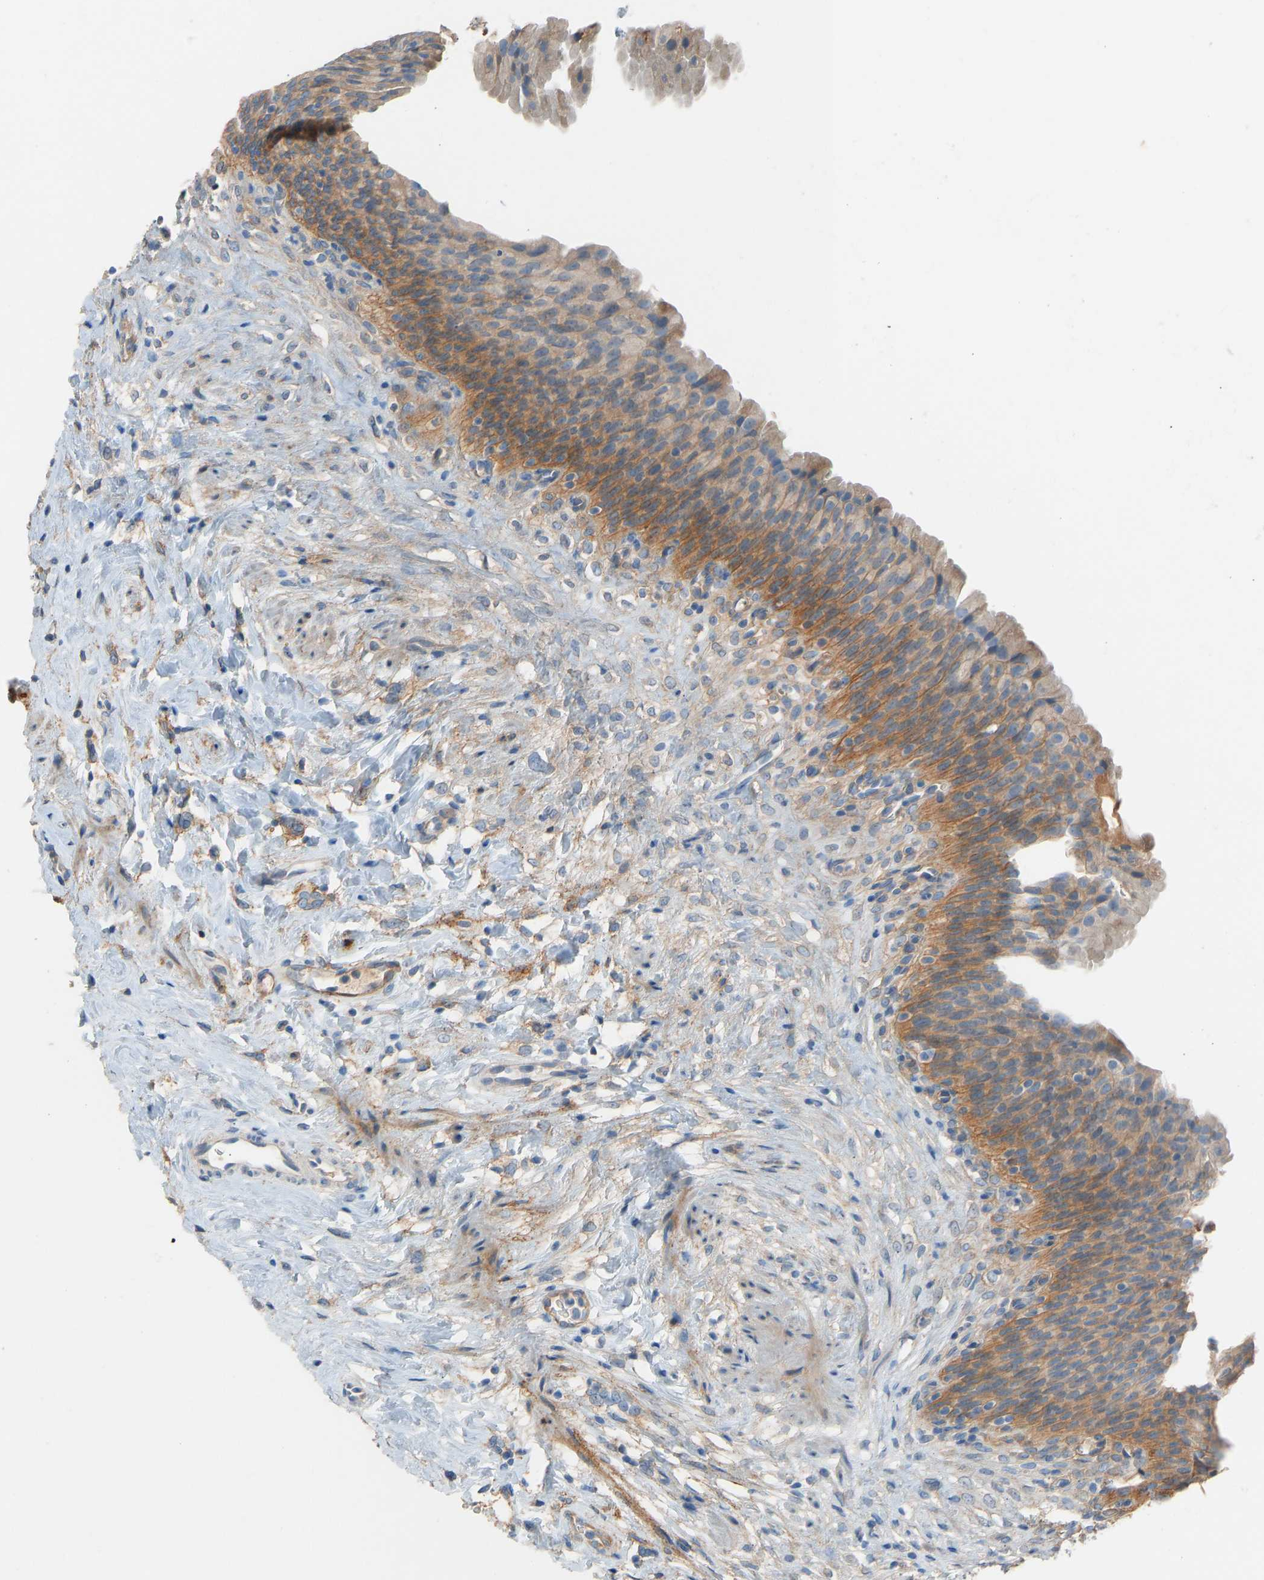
{"staining": {"intensity": "moderate", "quantity": ">75%", "location": "cytoplasmic/membranous"}, "tissue": "urinary bladder", "cell_type": "Urothelial cells", "image_type": "normal", "snomed": [{"axis": "morphology", "description": "Normal tissue, NOS"}, {"axis": "topography", "description": "Urinary bladder"}], "caption": "About >75% of urothelial cells in normal human urinary bladder reveal moderate cytoplasmic/membranous protein staining as visualized by brown immunohistochemical staining.", "gene": "TGFBR3", "patient": {"sex": "female", "age": 79}}